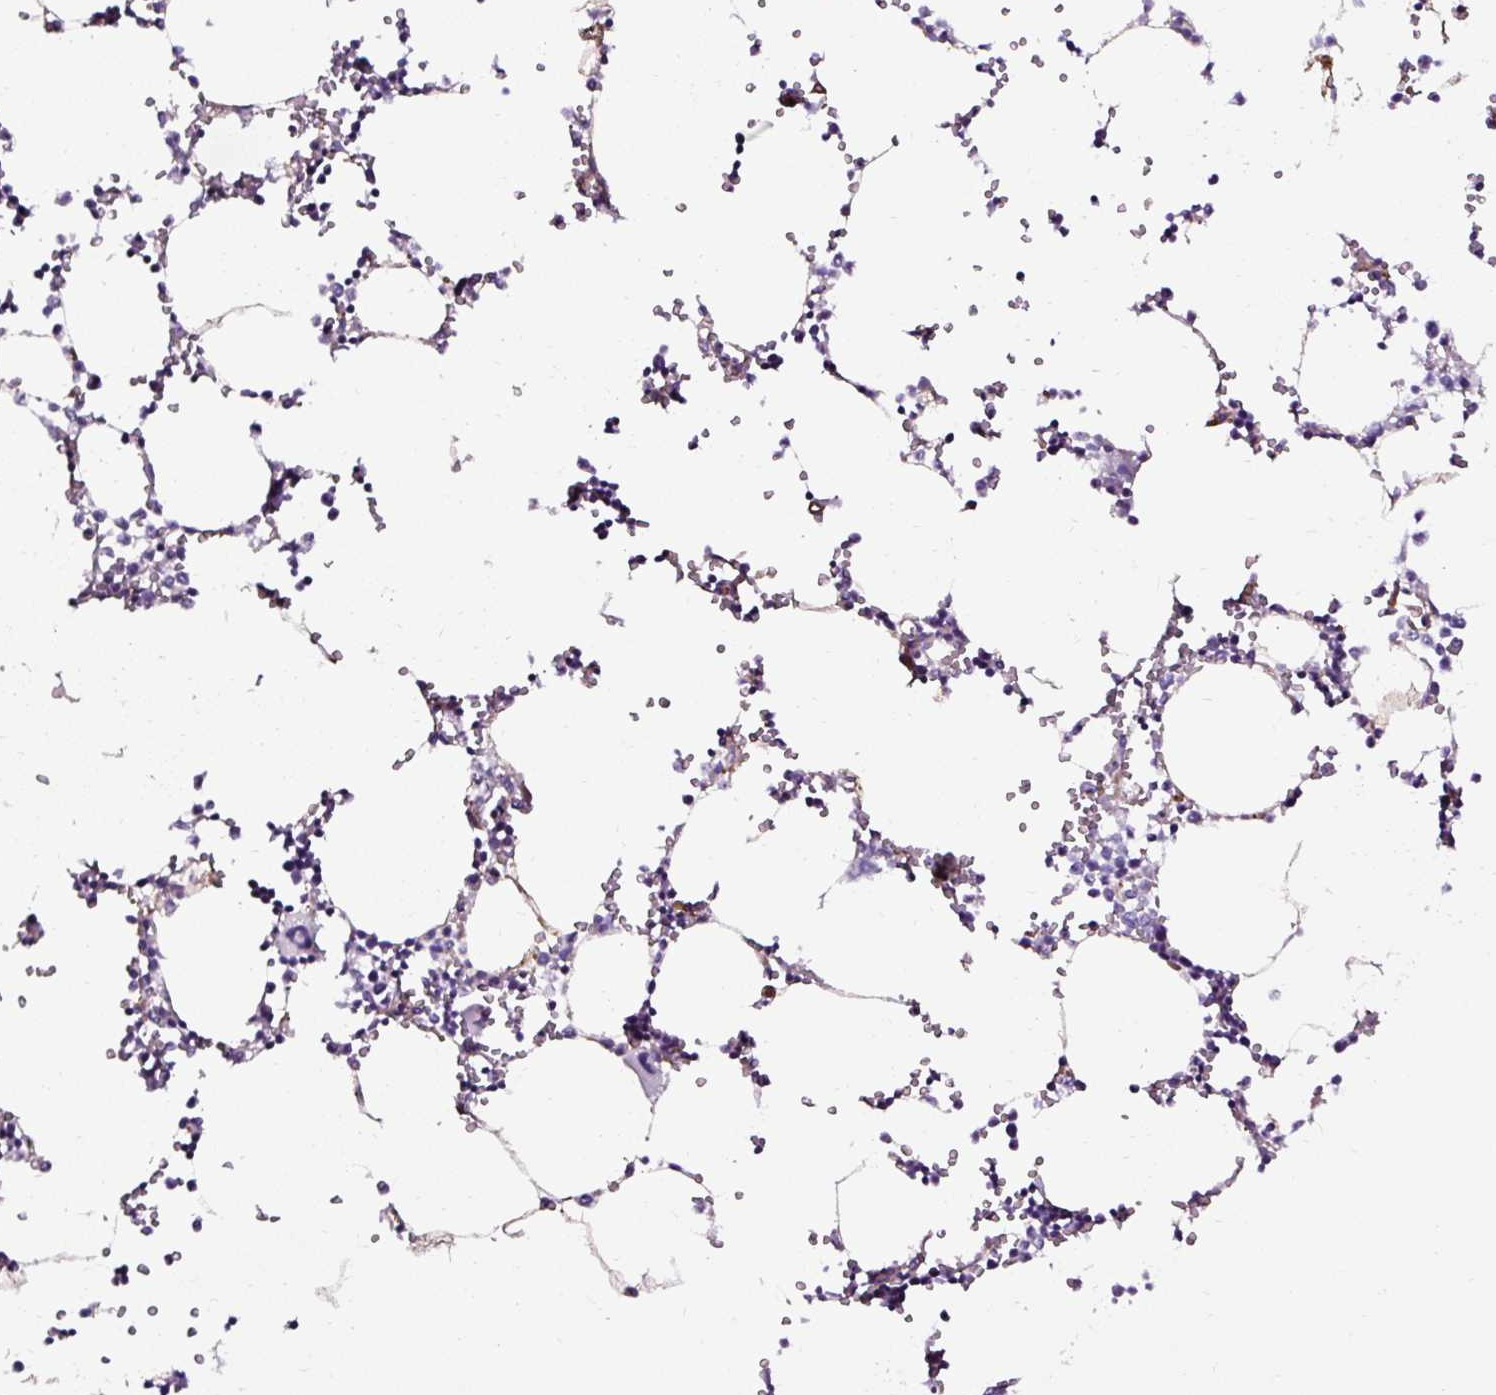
{"staining": {"intensity": "negative", "quantity": "none", "location": "none"}, "tissue": "bone marrow", "cell_type": "Hematopoietic cells", "image_type": "normal", "snomed": [{"axis": "morphology", "description": "Normal tissue, NOS"}, {"axis": "topography", "description": "Bone marrow"}], "caption": "Protein analysis of benign bone marrow shows no significant staining in hematopoietic cells. (DAB IHC, high magnification).", "gene": "SLC7A8", "patient": {"sex": "male", "age": 64}}